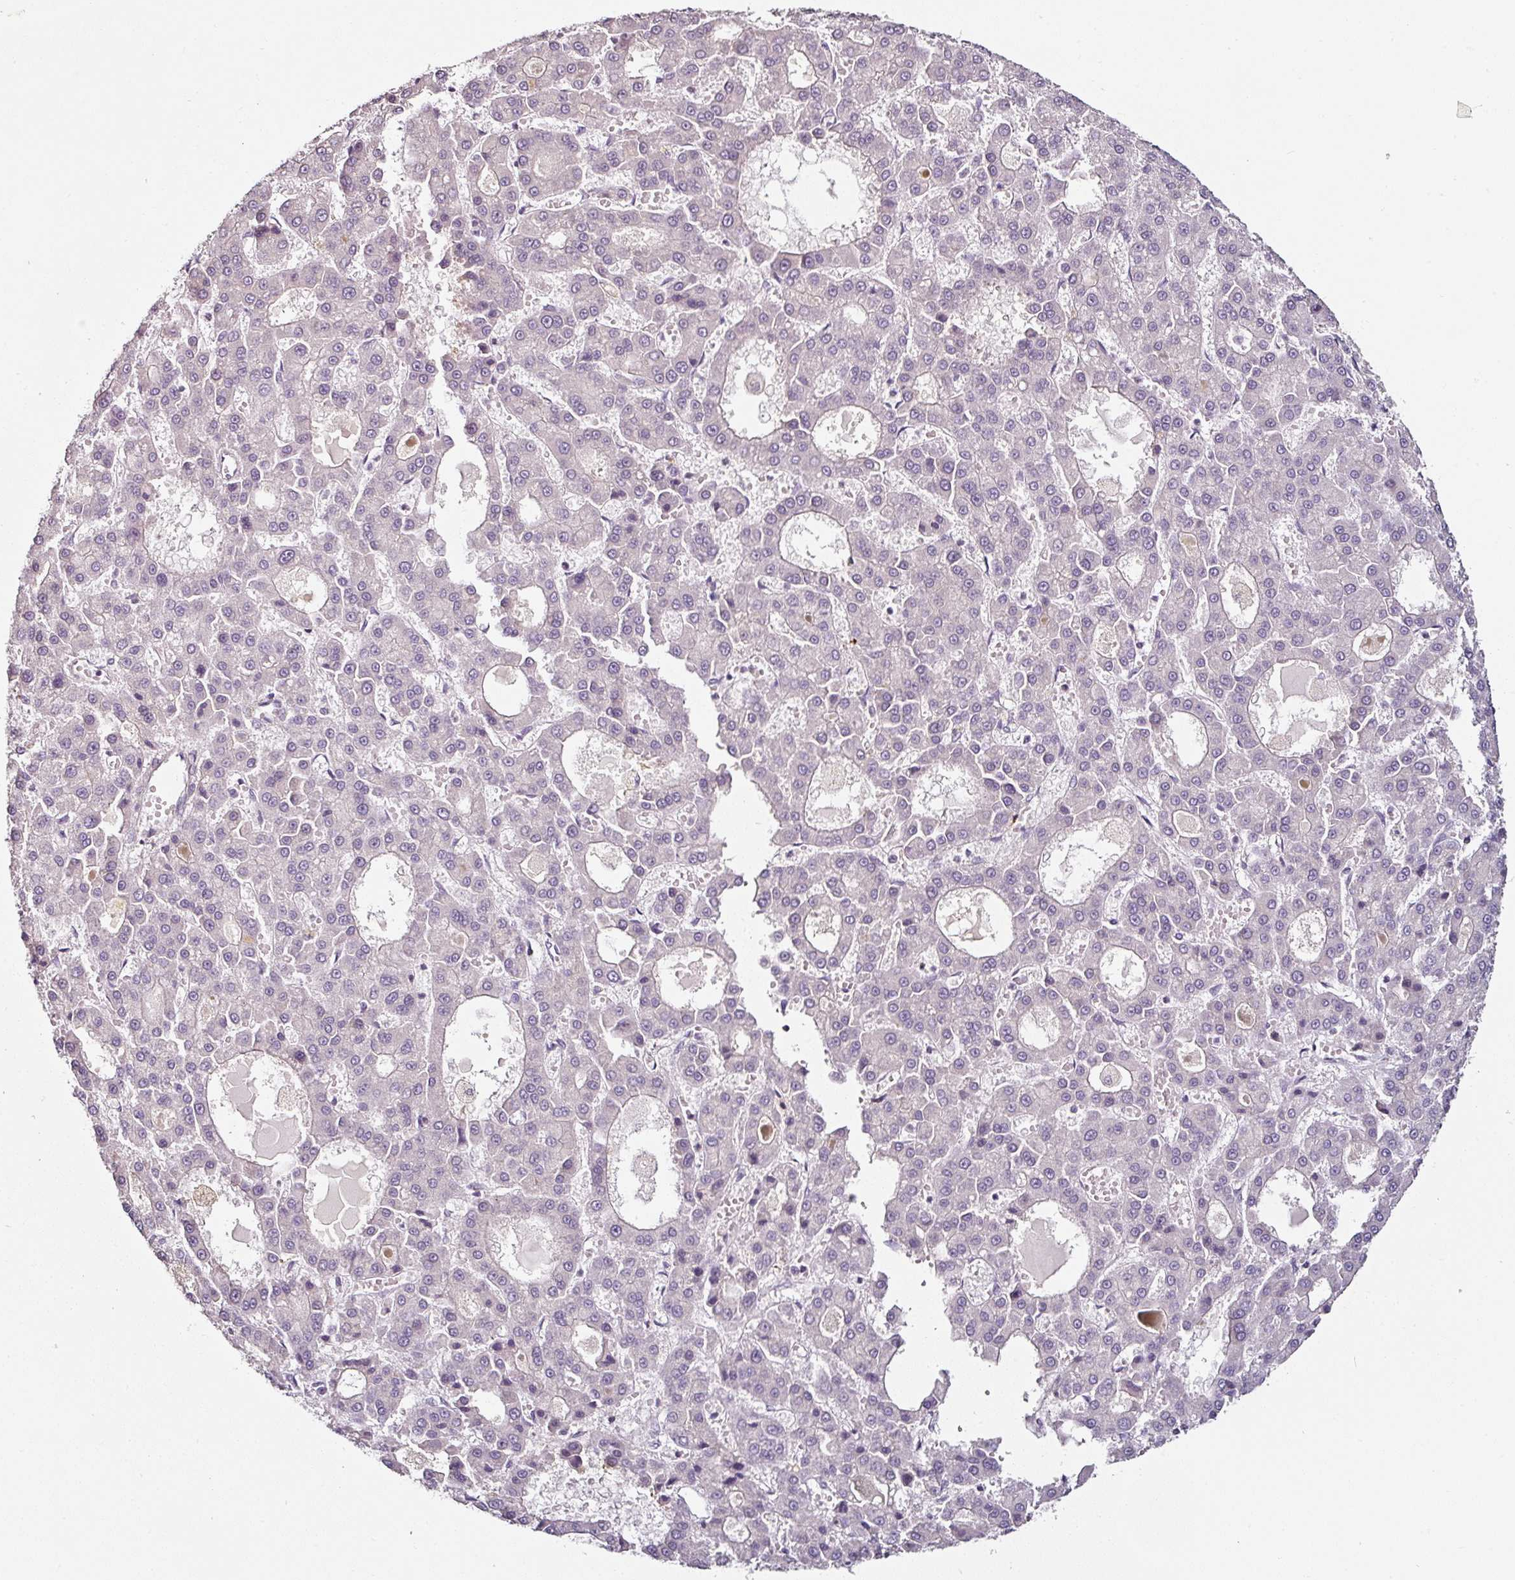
{"staining": {"intensity": "negative", "quantity": "none", "location": "none"}, "tissue": "liver cancer", "cell_type": "Tumor cells", "image_type": "cancer", "snomed": [{"axis": "morphology", "description": "Carcinoma, Hepatocellular, NOS"}, {"axis": "topography", "description": "Liver"}], "caption": "This is a image of IHC staining of hepatocellular carcinoma (liver), which shows no expression in tumor cells.", "gene": "CAP2", "patient": {"sex": "male", "age": 70}}